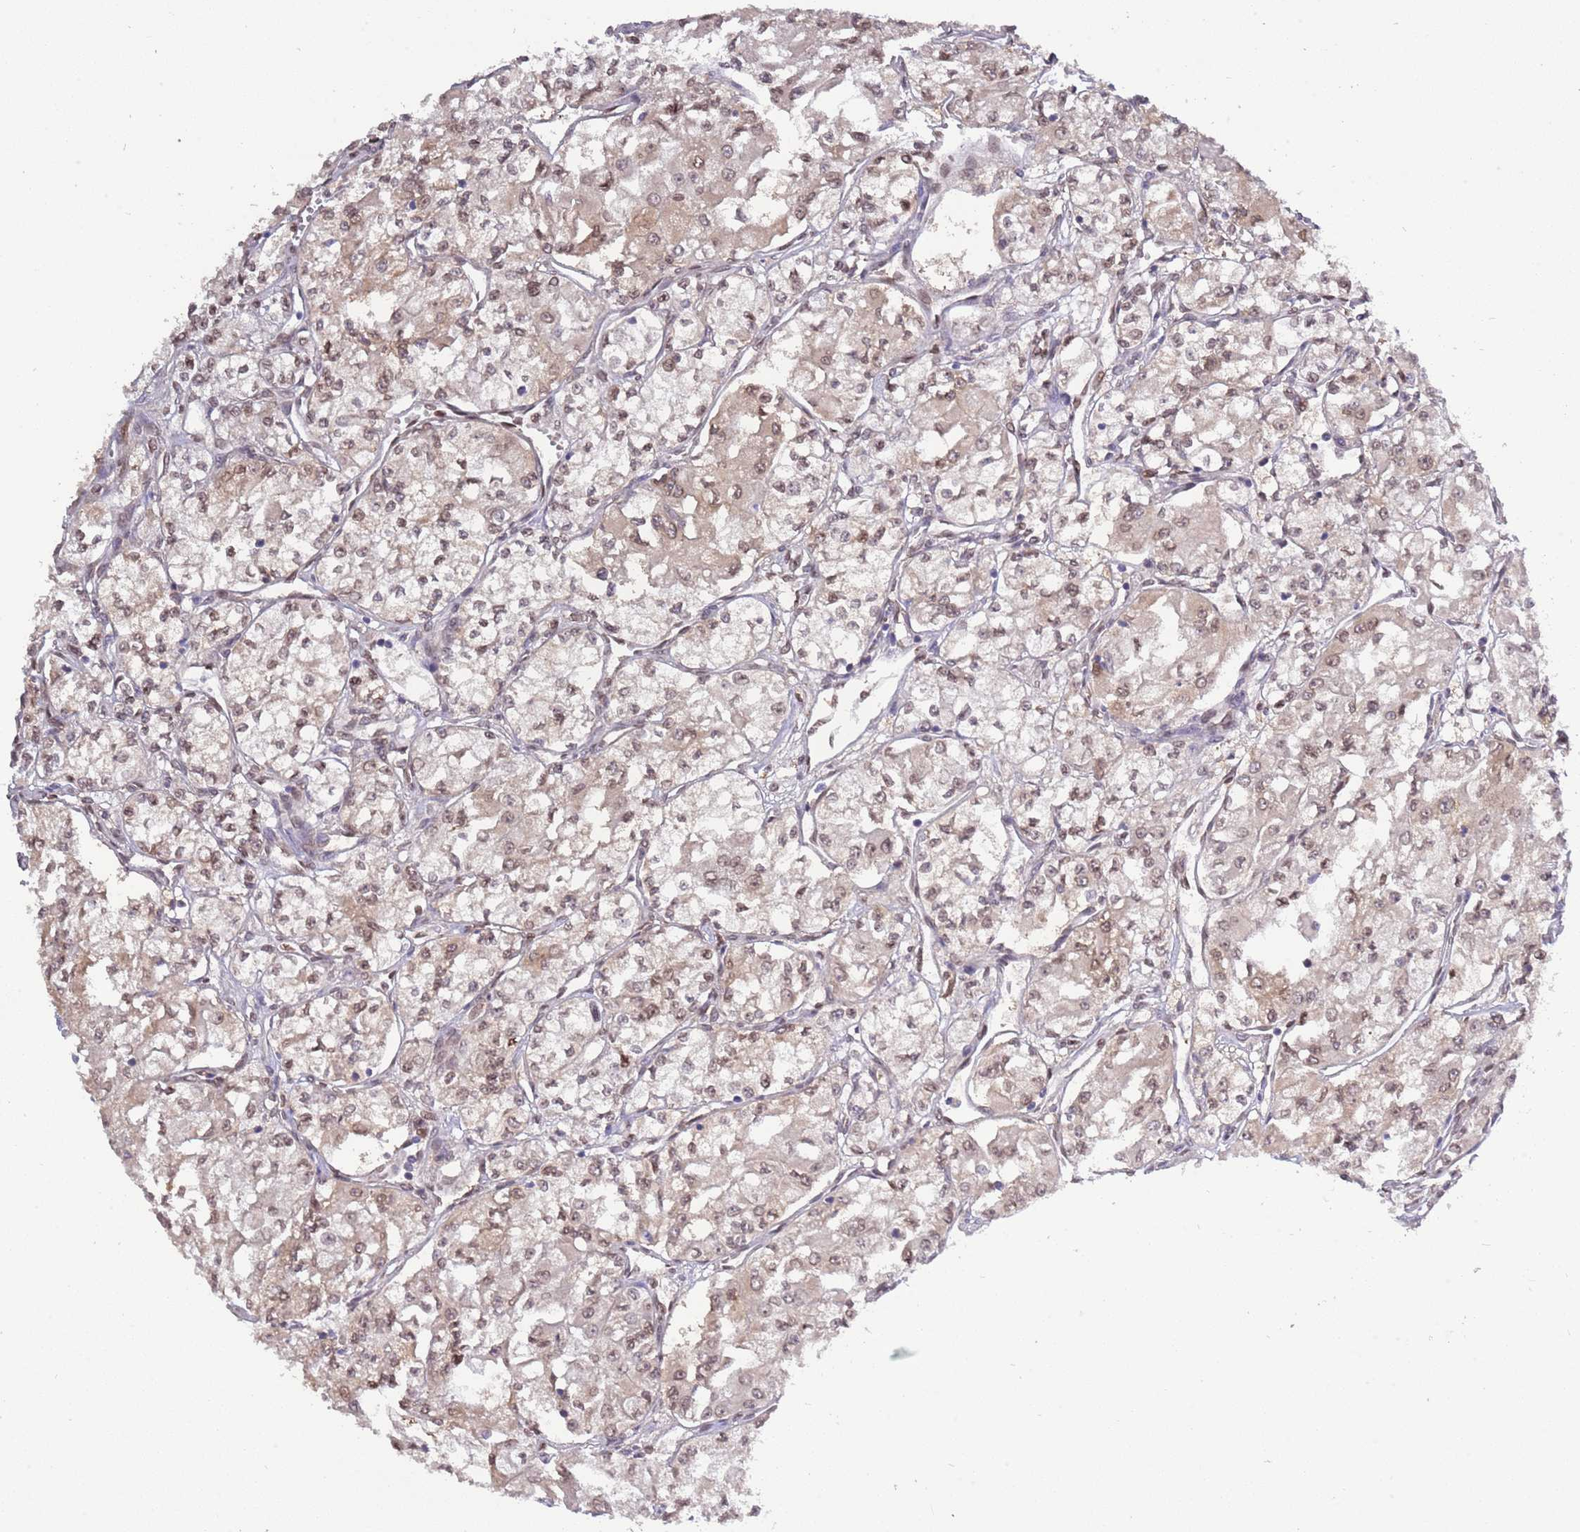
{"staining": {"intensity": "weak", "quantity": ">75%", "location": "nuclear"}, "tissue": "renal cancer", "cell_type": "Tumor cells", "image_type": "cancer", "snomed": [{"axis": "morphology", "description": "Adenocarcinoma, NOS"}, {"axis": "topography", "description": "Kidney"}], "caption": "IHC (DAB) staining of human adenocarcinoma (renal) displays weak nuclear protein staining in approximately >75% of tumor cells.", "gene": "ZNF665", "patient": {"sex": "male", "age": 59}}